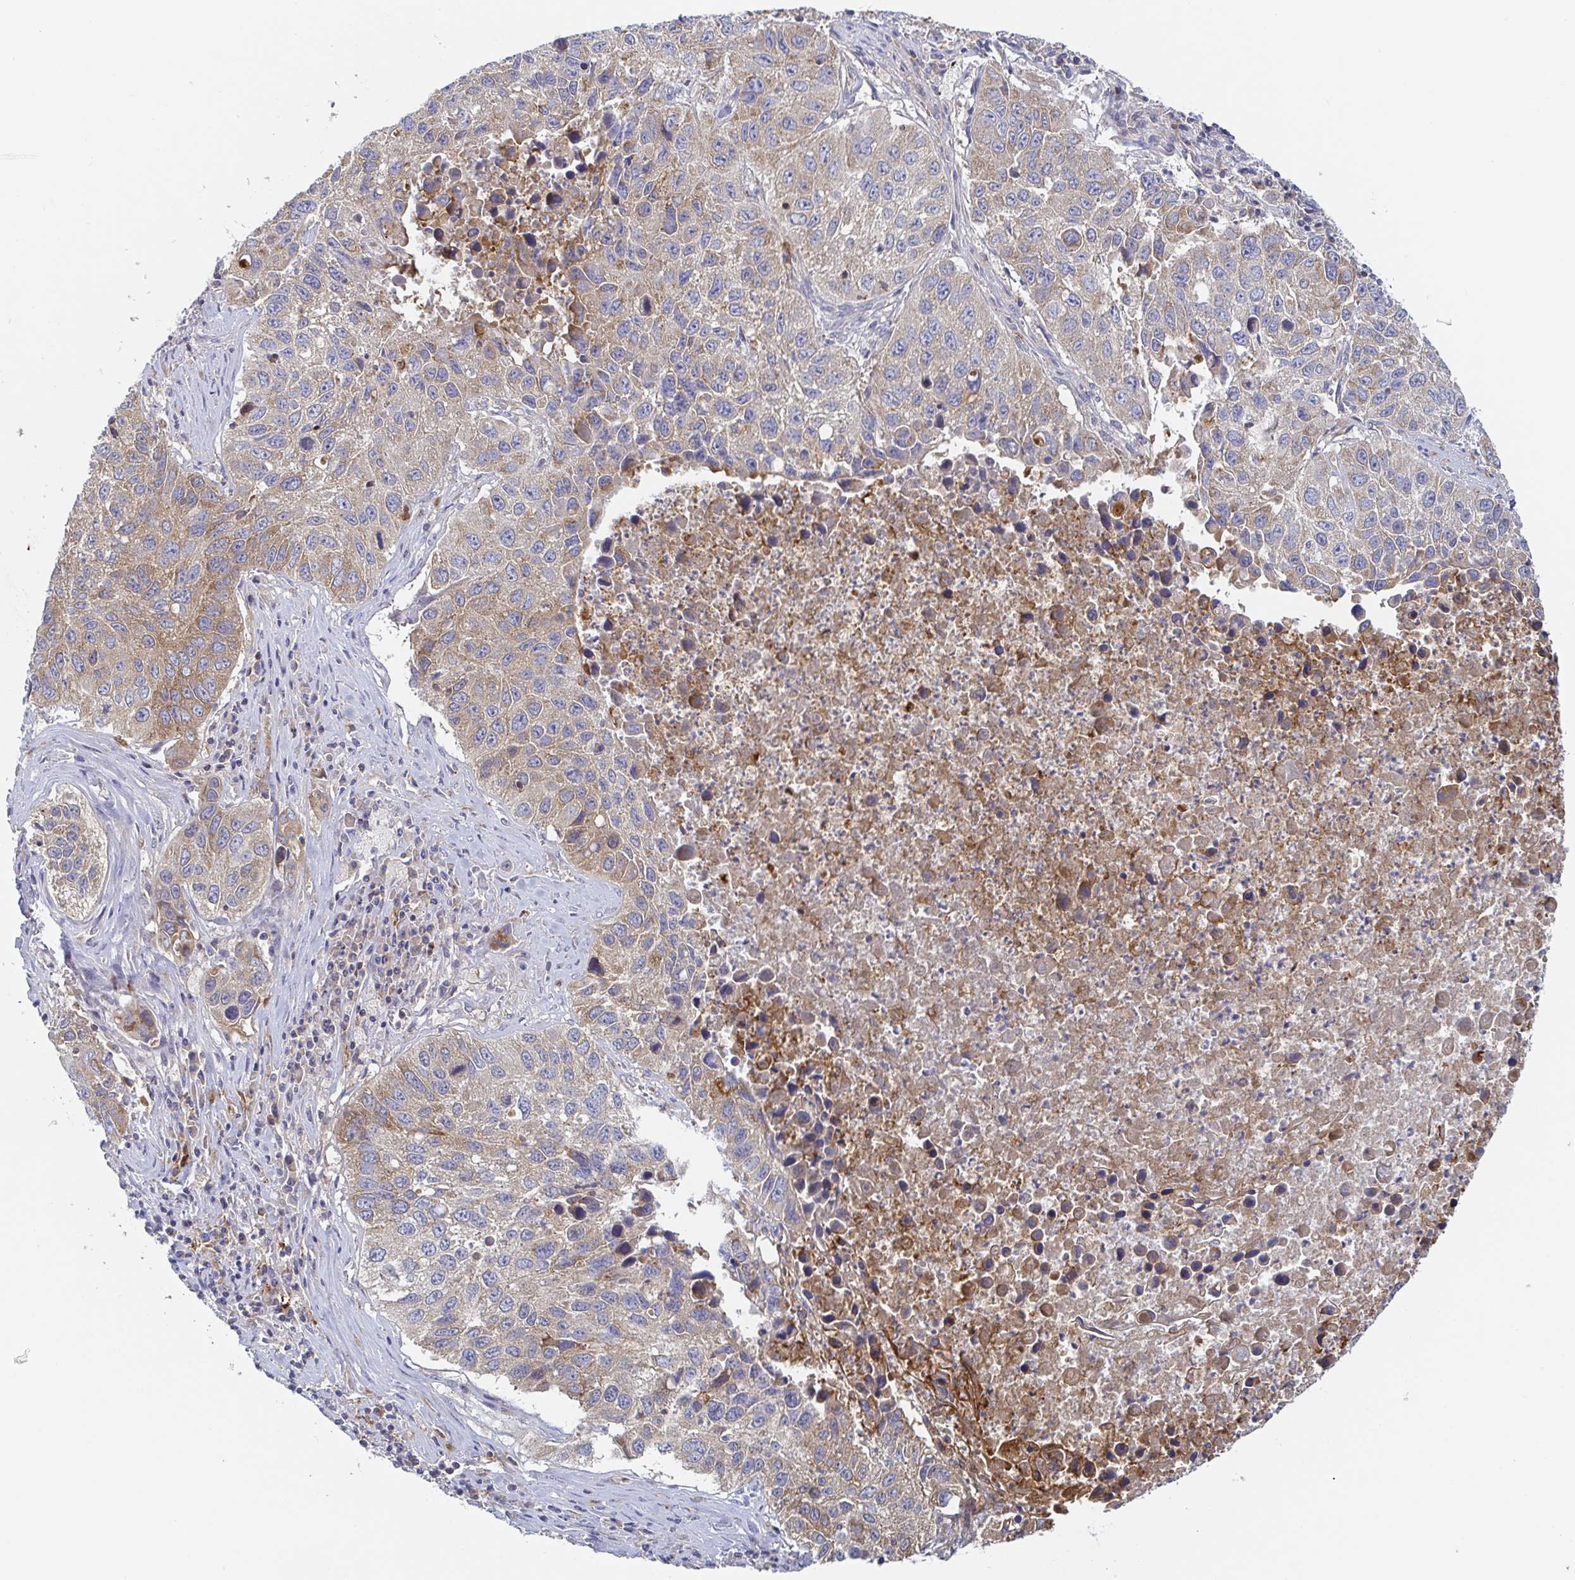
{"staining": {"intensity": "weak", "quantity": ">75%", "location": "cytoplasmic/membranous"}, "tissue": "lung cancer", "cell_type": "Tumor cells", "image_type": "cancer", "snomed": [{"axis": "morphology", "description": "Squamous cell carcinoma, NOS"}, {"axis": "topography", "description": "Lung"}], "caption": "High-power microscopy captured an immunohistochemistry photomicrograph of lung cancer (squamous cell carcinoma), revealing weak cytoplasmic/membranous expression in approximately >75% of tumor cells.", "gene": "TUFT1", "patient": {"sex": "female", "age": 61}}